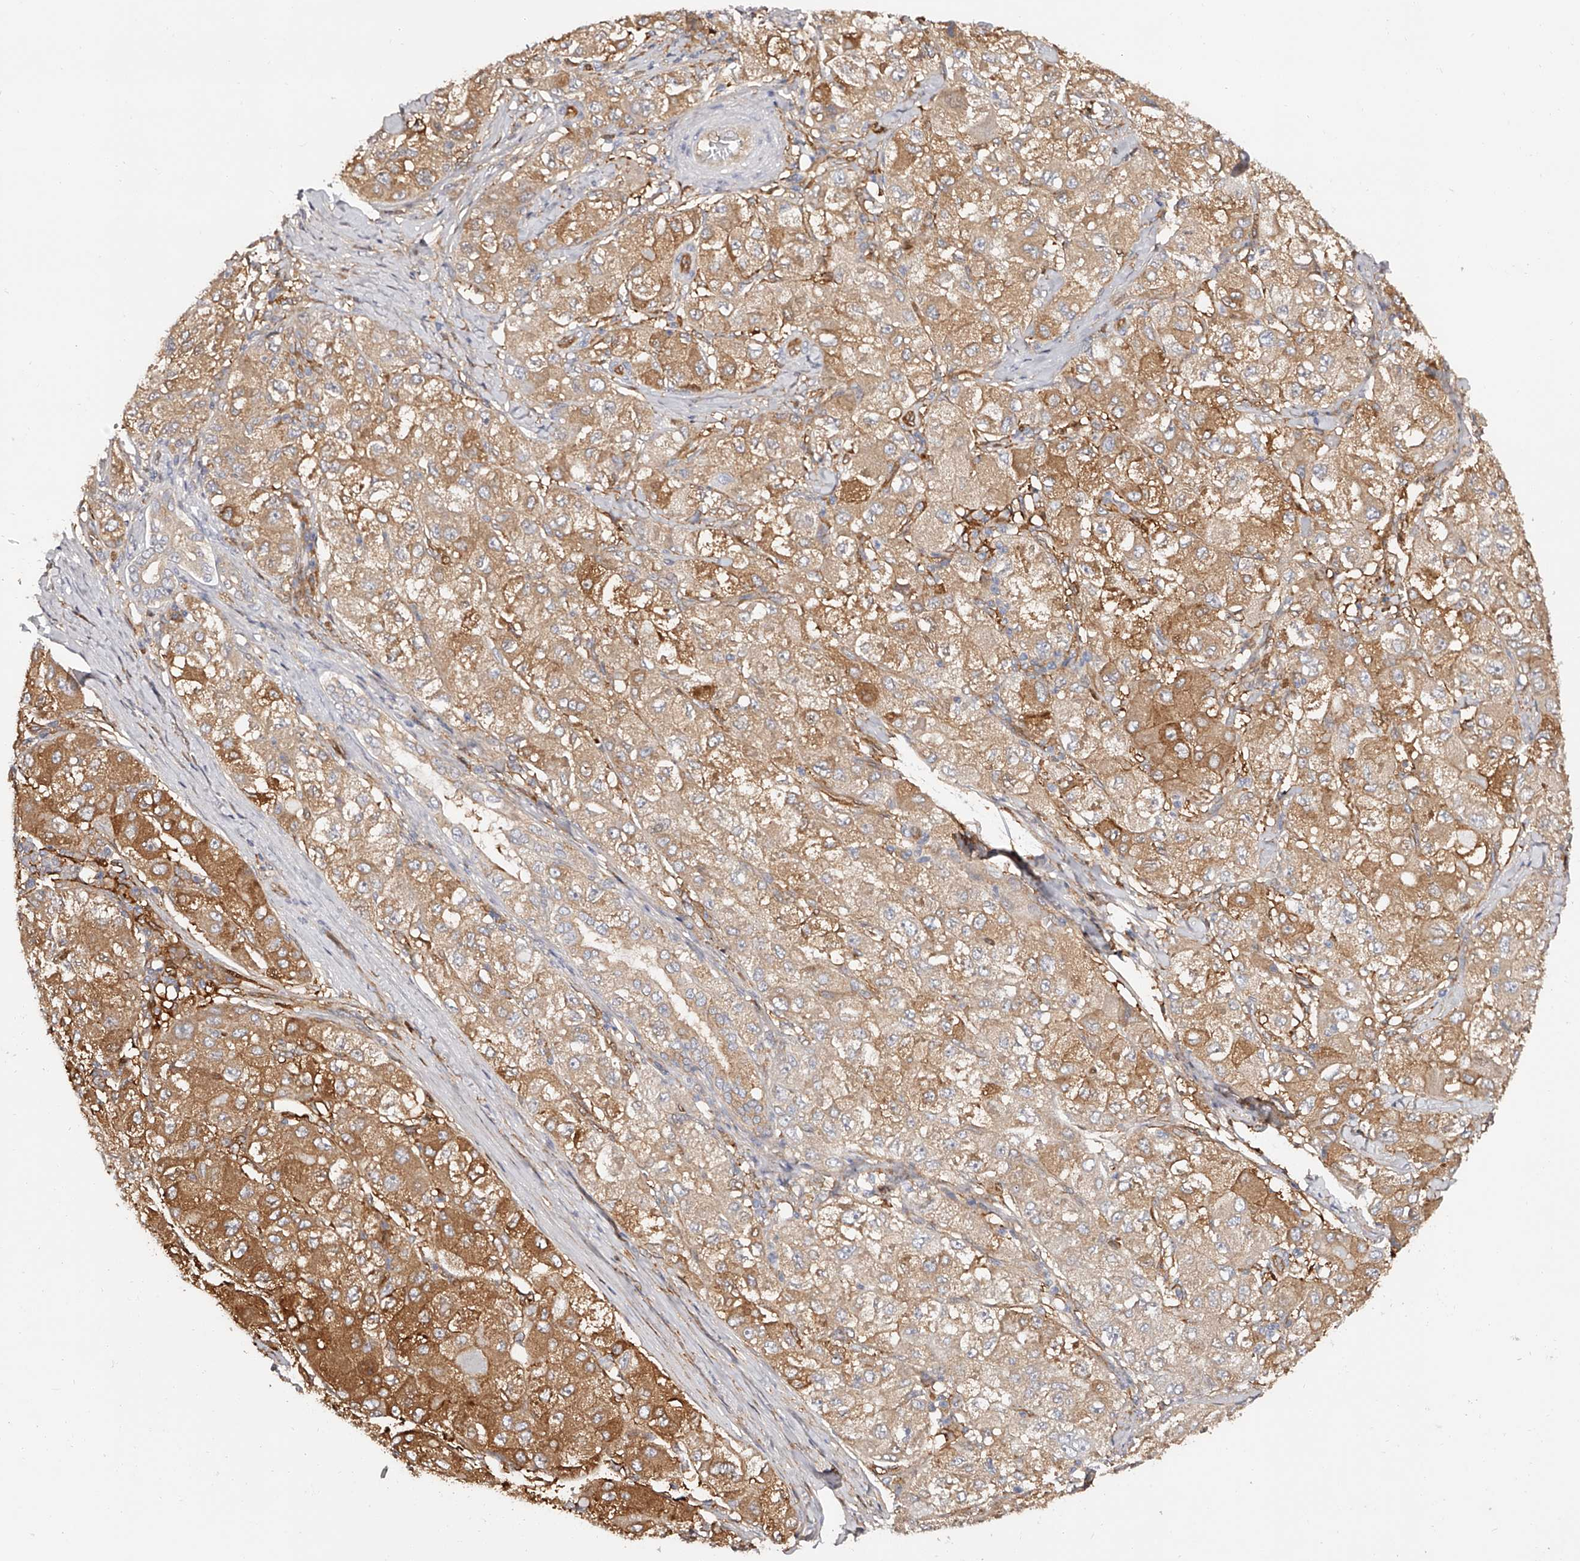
{"staining": {"intensity": "moderate", "quantity": ">75%", "location": "cytoplasmic/membranous"}, "tissue": "liver cancer", "cell_type": "Tumor cells", "image_type": "cancer", "snomed": [{"axis": "morphology", "description": "Carcinoma, Hepatocellular, NOS"}, {"axis": "topography", "description": "Liver"}], "caption": "Immunohistochemistry (IHC) of human hepatocellular carcinoma (liver) demonstrates medium levels of moderate cytoplasmic/membranous positivity in approximately >75% of tumor cells.", "gene": "LAP3", "patient": {"sex": "male", "age": 80}}